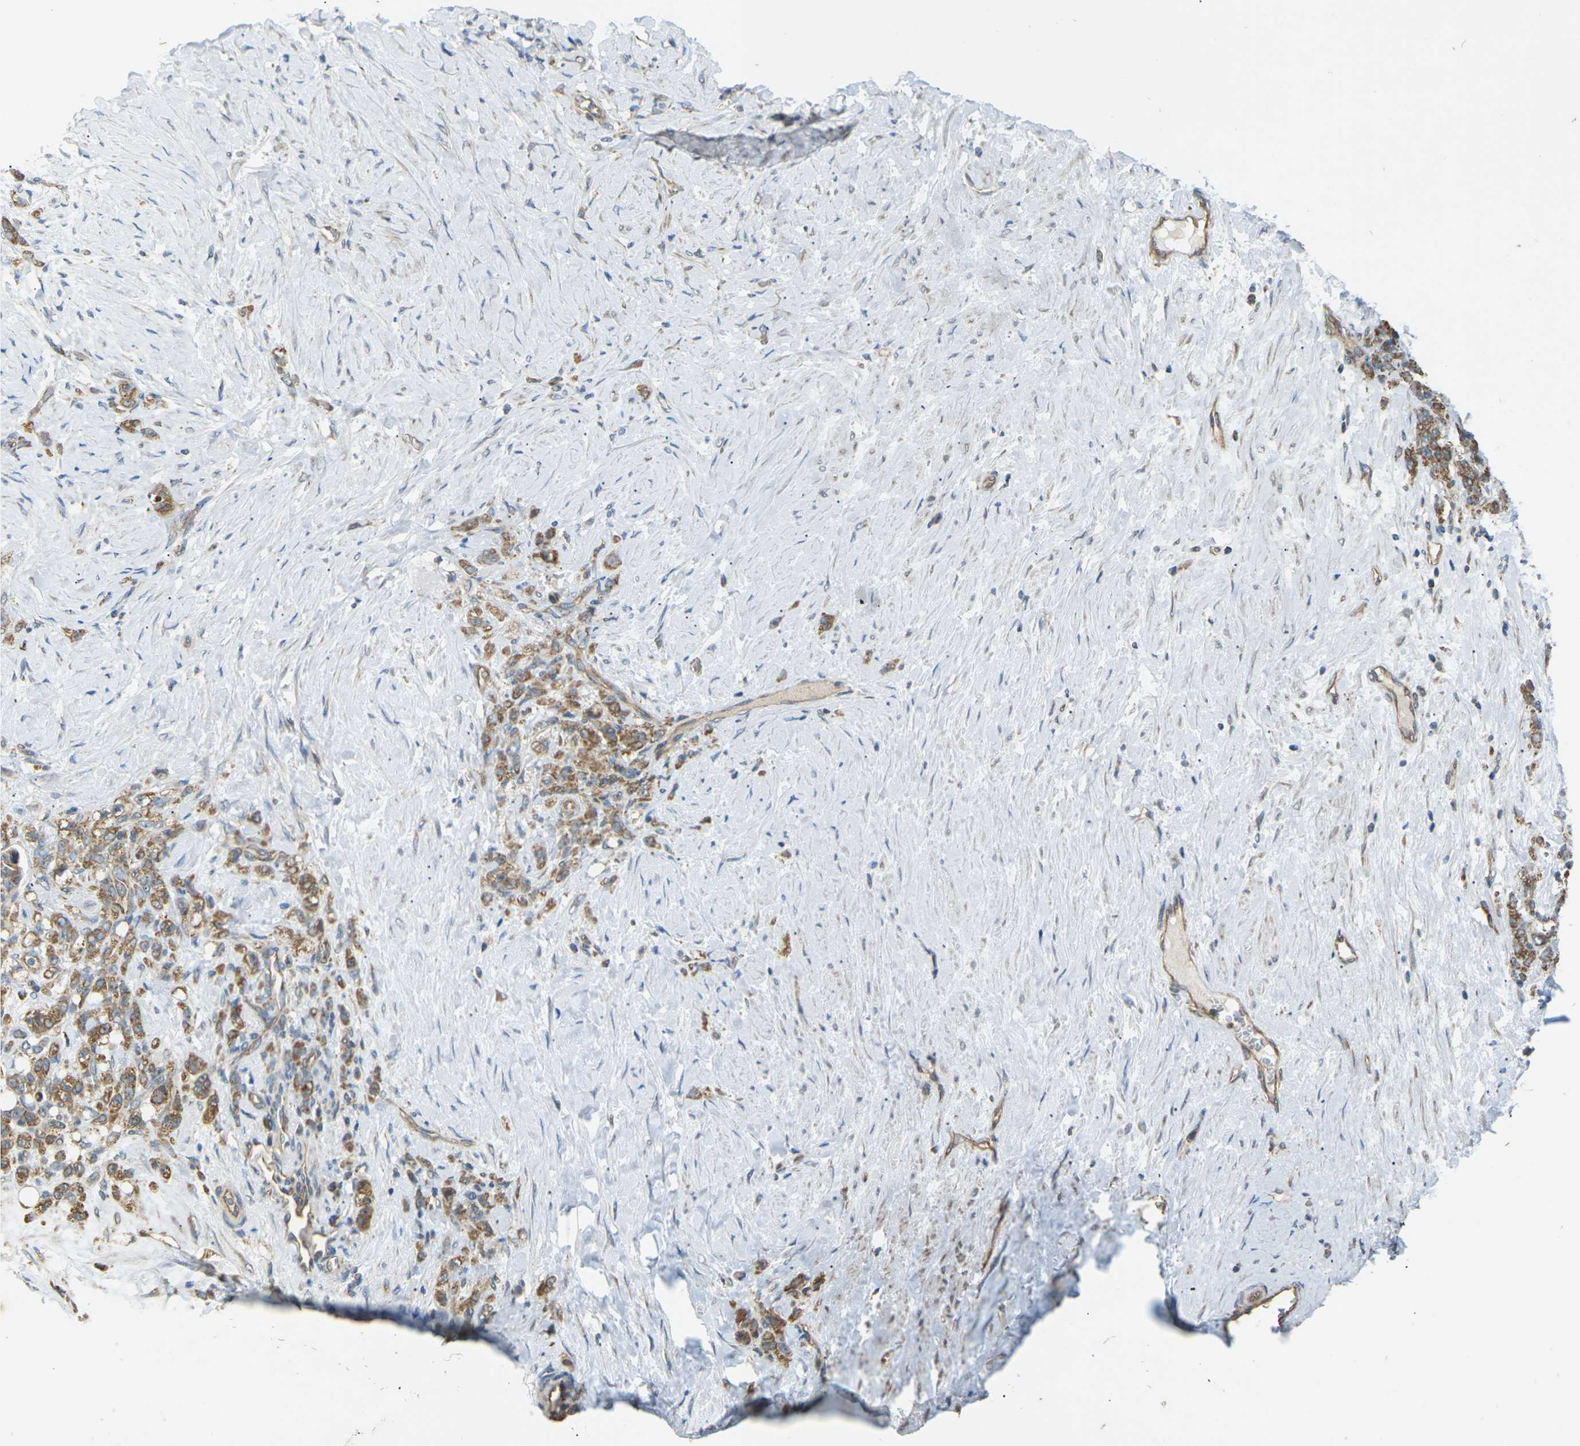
{"staining": {"intensity": "moderate", "quantity": ">75%", "location": "cytoplasmic/membranous"}, "tissue": "stomach cancer", "cell_type": "Tumor cells", "image_type": "cancer", "snomed": [{"axis": "morphology", "description": "Adenocarcinoma, NOS"}, {"axis": "topography", "description": "Stomach"}], "caption": "Tumor cells show medium levels of moderate cytoplasmic/membranous staining in about >75% of cells in human stomach cancer (adenocarcinoma).", "gene": "KSR1", "patient": {"sex": "male", "age": 82}}